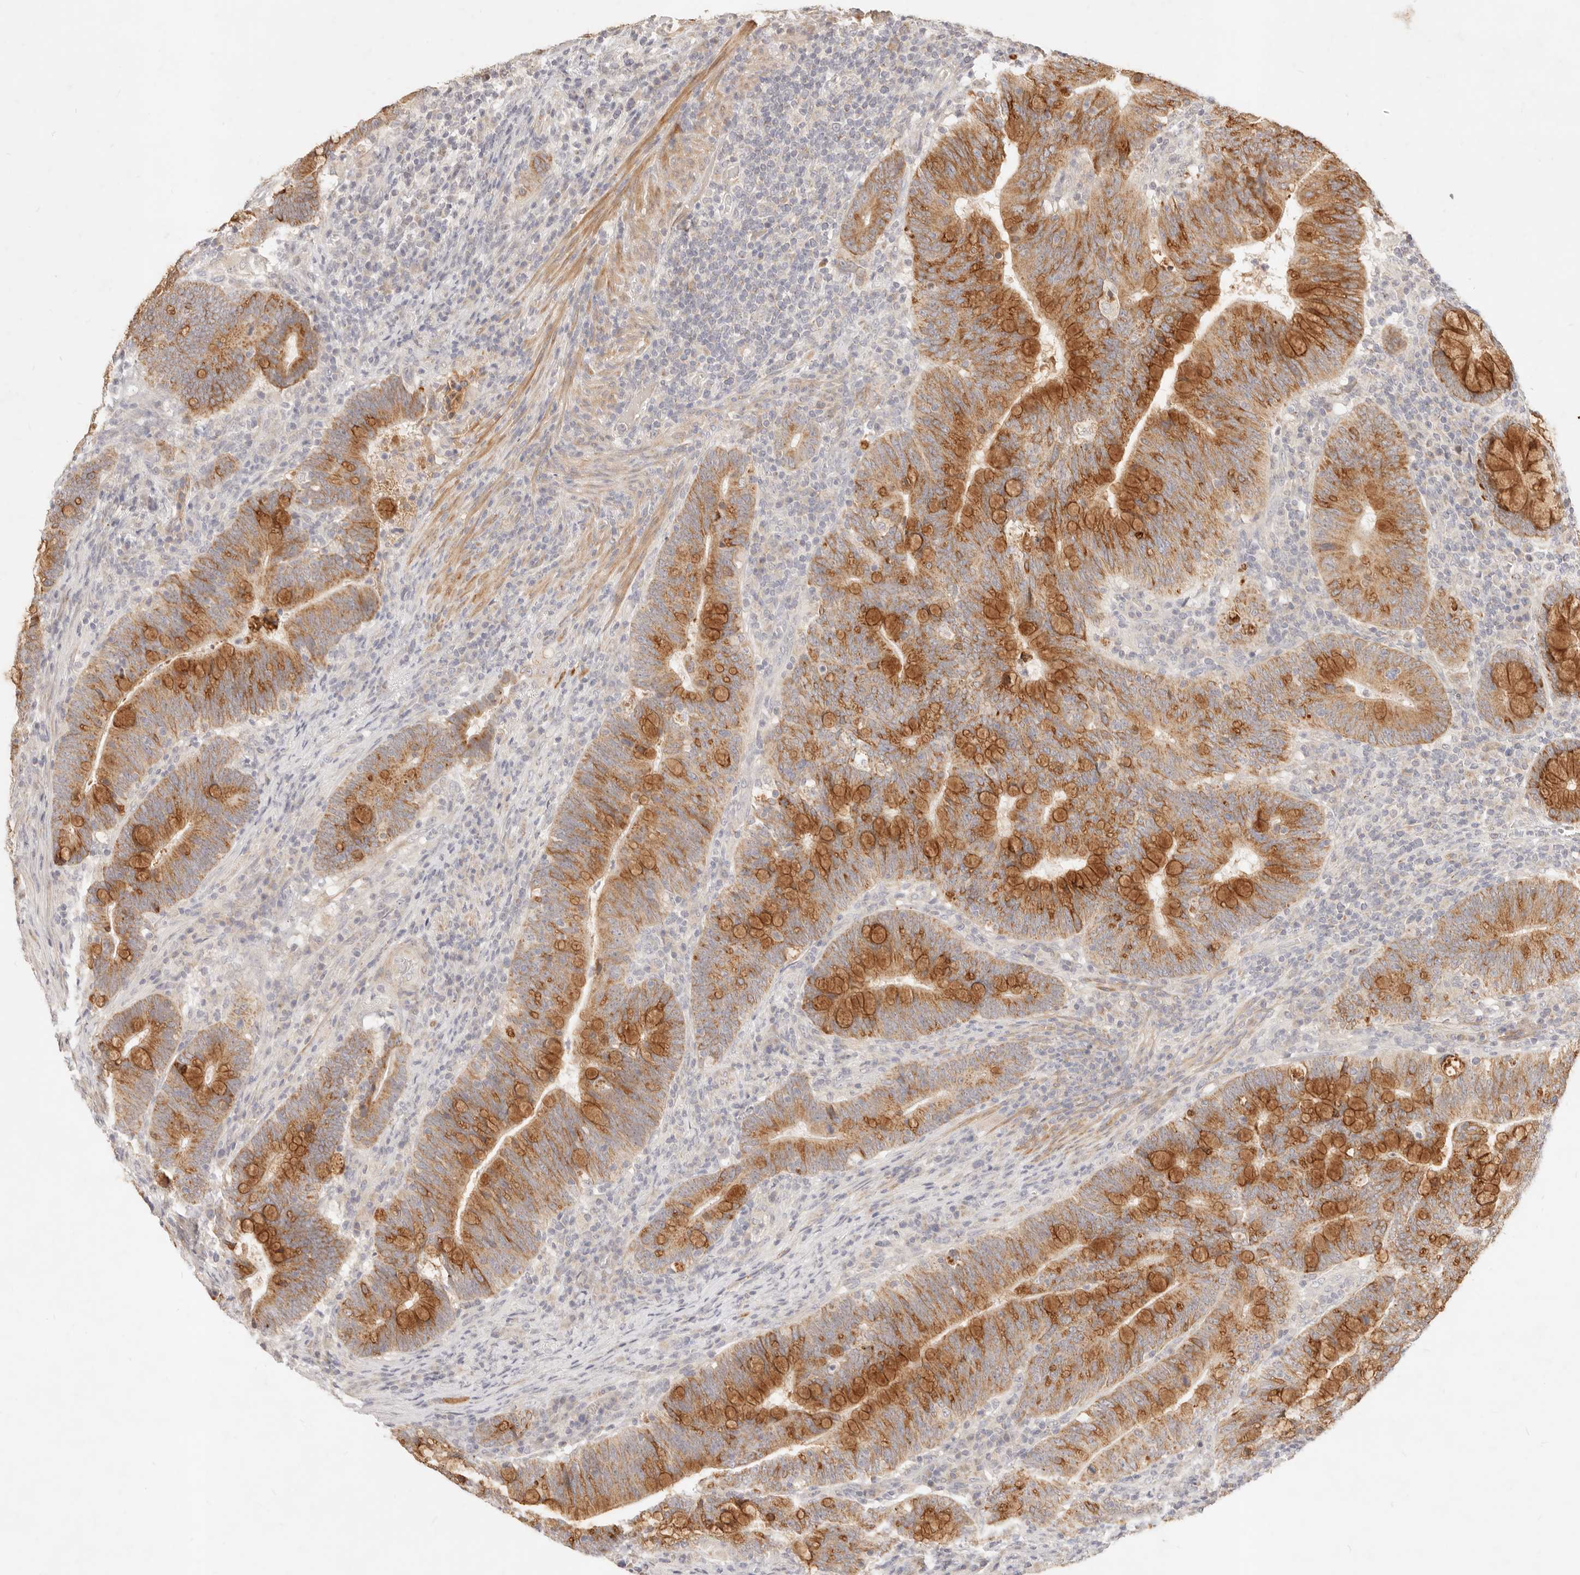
{"staining": {"intensity": "moderate", "quantity": ">75%", "location": "cytoplasmic/membranous"}, "tissue": "colorectal cancer", "cell_type": "Tumor cells", "image_type": "cancer", "snomed": [{"axis": "morphology", "description": "Adenocarcinoma, NOS"}, {"axis": "topography", "description": "Colon"}], "caption": "IHC (DAB) staining of adenocarcinoma (colorectal) demonstrates moderate cytoplasmic/membranous protein staining in about >75% of tumor cells. (DAB (3,3'-diaminobenzidine) = brown stain, brightfield microscopy at high magnification).", "gene": "RUBCNL", "patient": {"sex": "female", "age": 66}}